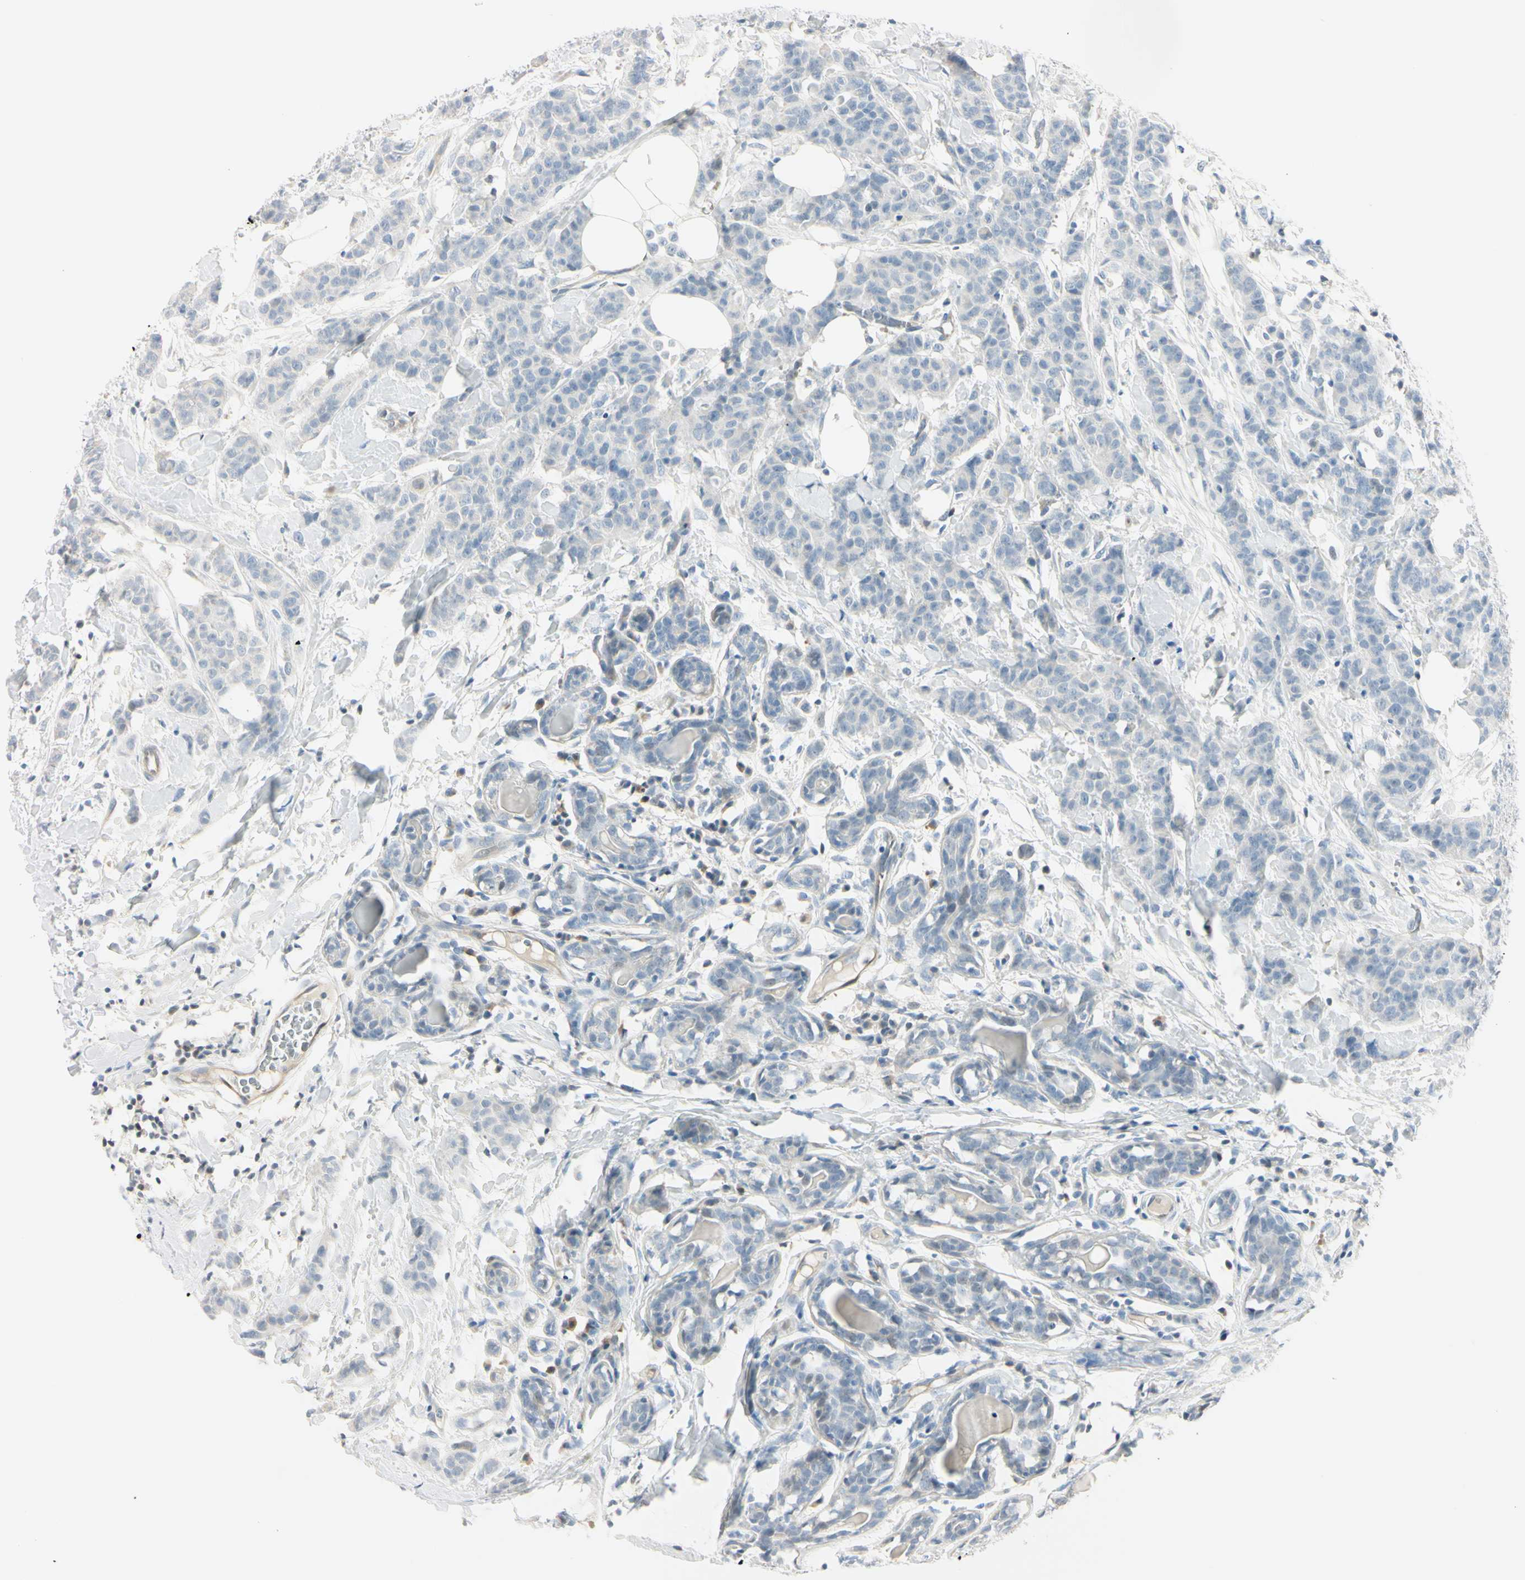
{"staining": {"intensity": "negative", "quantity": "none", "location": "none"}, "tissue": "breast cancer", "cell_type": "Tumor cells", "image_type": "cancer", "snomed": [{"axis": "morphology", "description": "Normal tissue, NOS"}, {"axis": "morphology", "description": "Duct carcinoma"}, {"axis": "topography", "description": "Breast"}], "caption": "The image displays no significant positivity in tumor cells of intraductal carcinoma (breast).", "gene": "ASB9", "patient": {"sex": "female", "age": 40}}